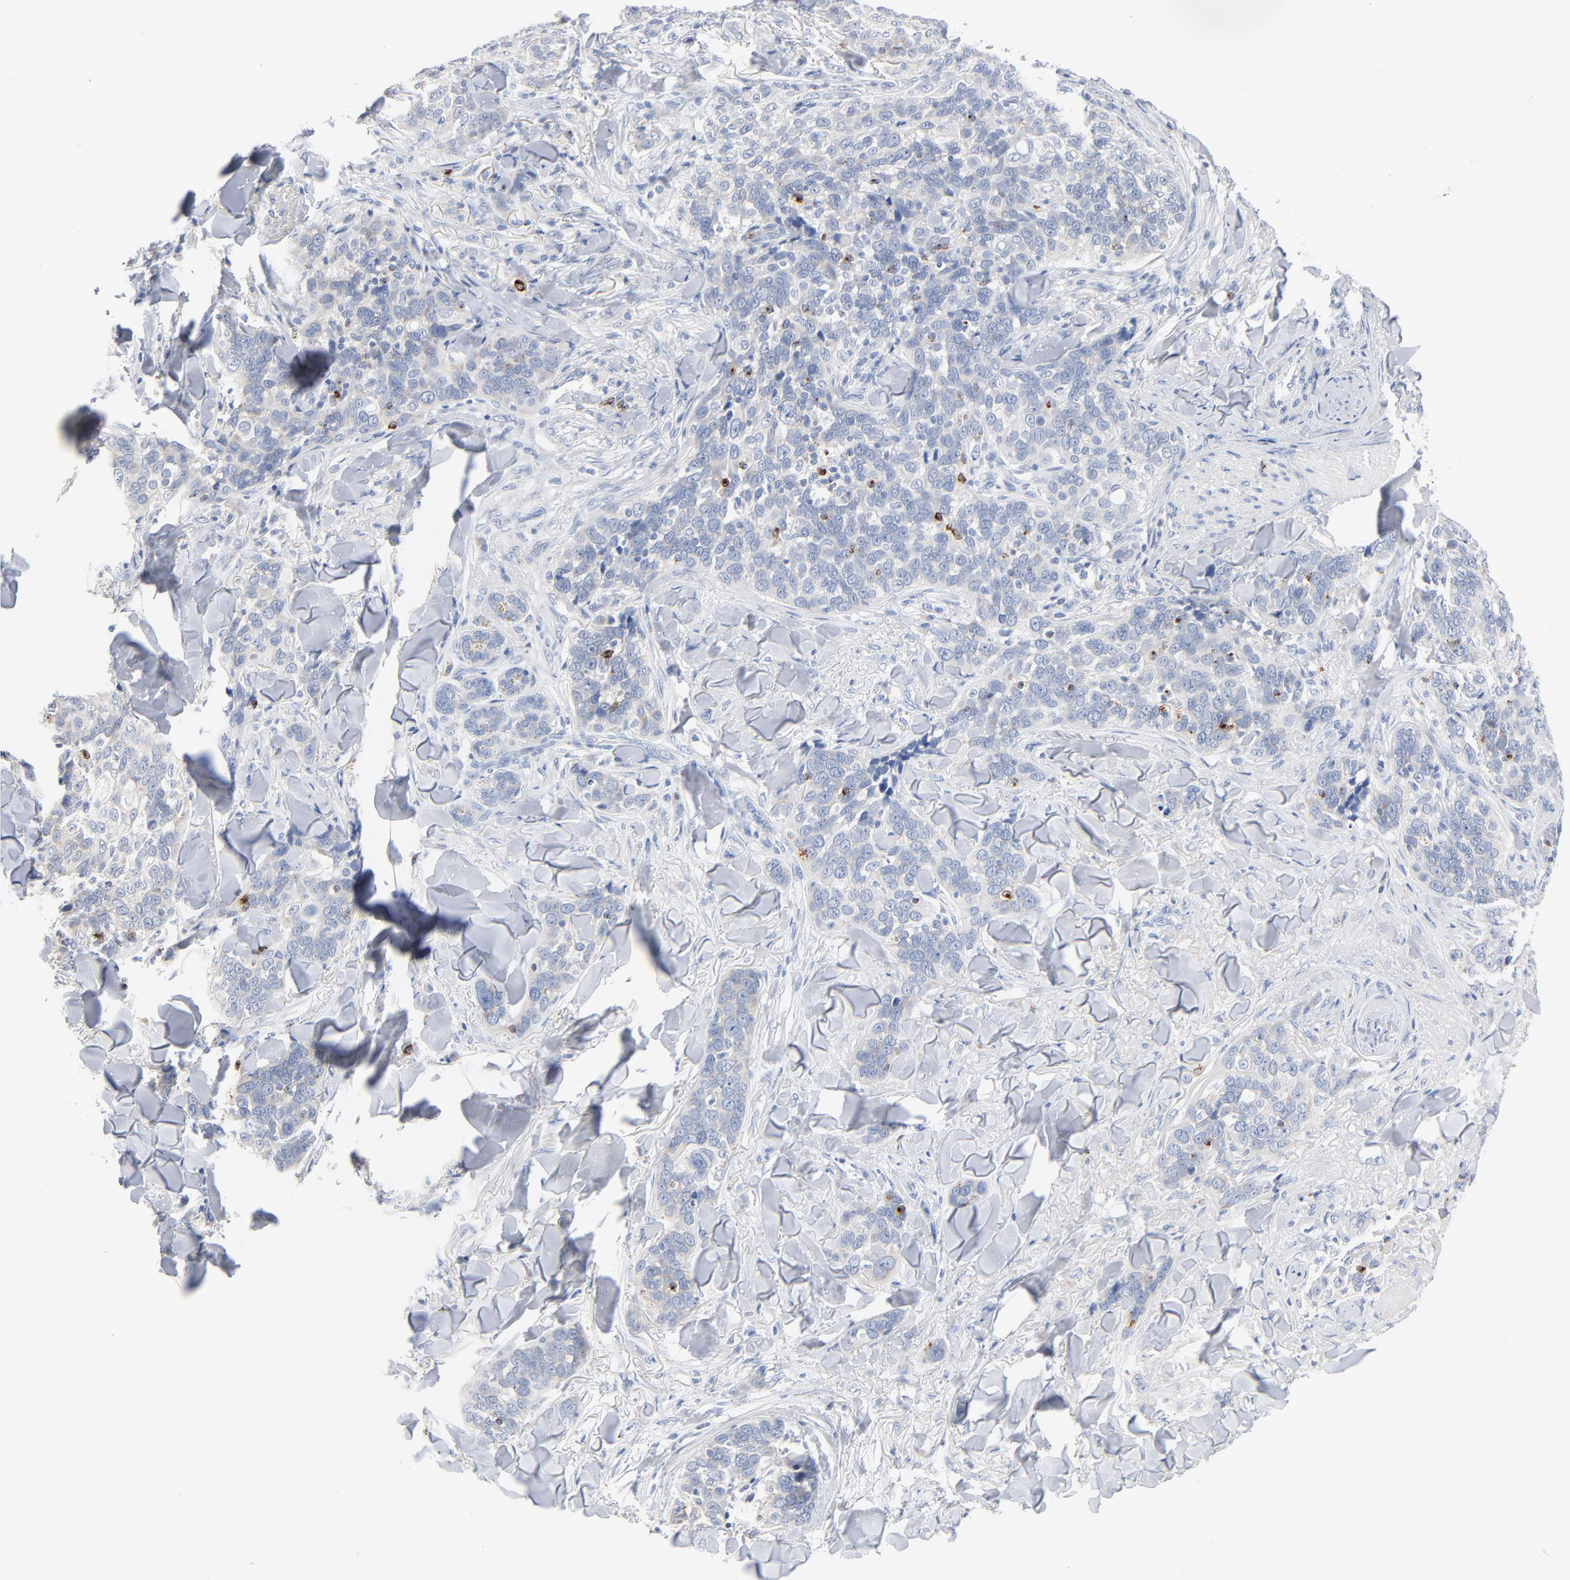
{"staining": {"intensity": "negative", "quantity": "none", "location": "none"}, "tissue": "skin cancer", "cell_type": "Tumor cells", "image_type": "cancer", "snomed": [{"axis": "morphology", "description": "Normal tissue, NOS"}, {"axis": "morphology", "description": "Squamous cell carcinoma, NOS"}, {"axis": "topography", "description": "Skin"}], "caption": "Tumor cells are negative for brown protein staining in squamous cell carcinoma (skin).", "gene": "GZMB", "patient": {"sex": "female", "age": 83}}